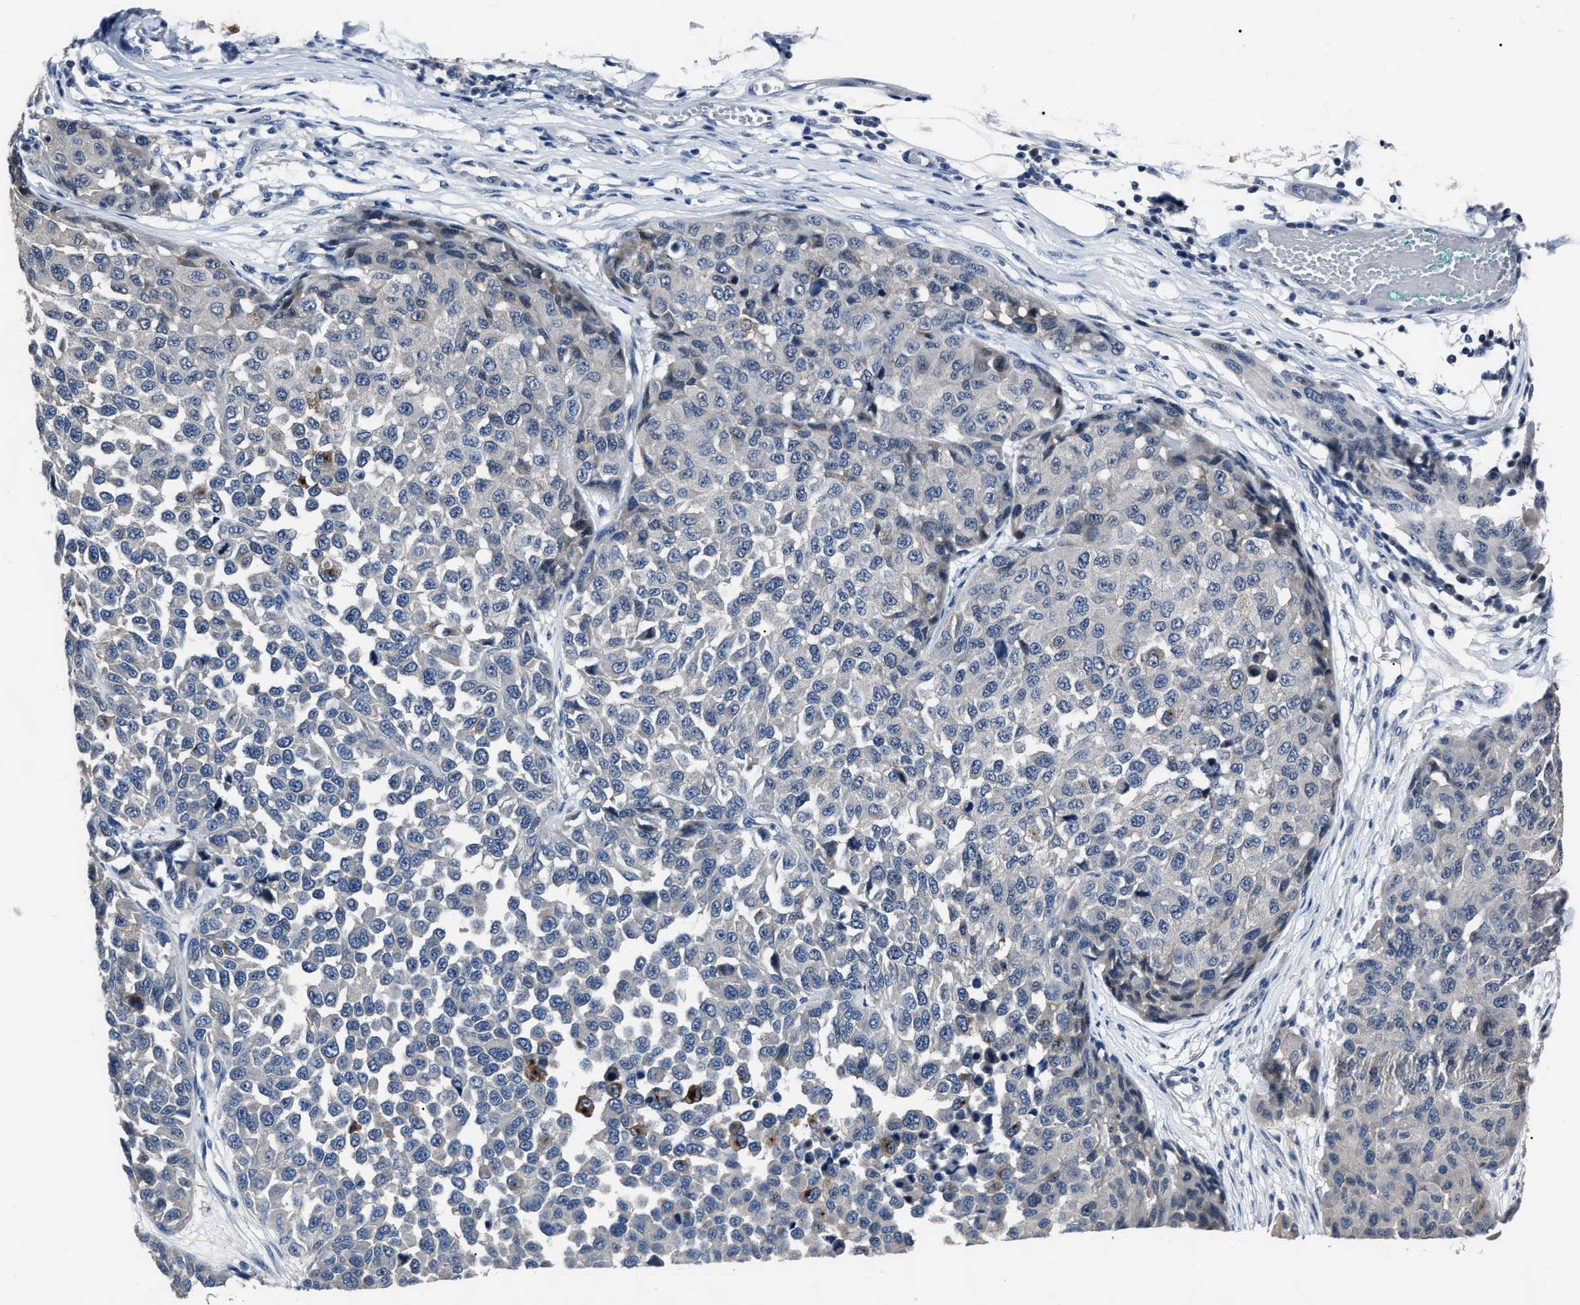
{"staining": {"intensity": "negative", "quantity": "none", "location": "none"}, "tissue": "melanoma", "cell_type": "Tumor cells", "image_type": "cancer", "snomed": [{"axis": "morphology", "description": "Normal tissue, NOS"}, {"axis": "morphology", "description": "Malignant melanoma, NOS"}, {"axis": "topography", "description": "Skin"}], "caption": "The IHC image has no significant expression in tumor cells of melanoma tissue.", "gene": "LRWD1", "patient": {"sex": "male", "age": 62}}